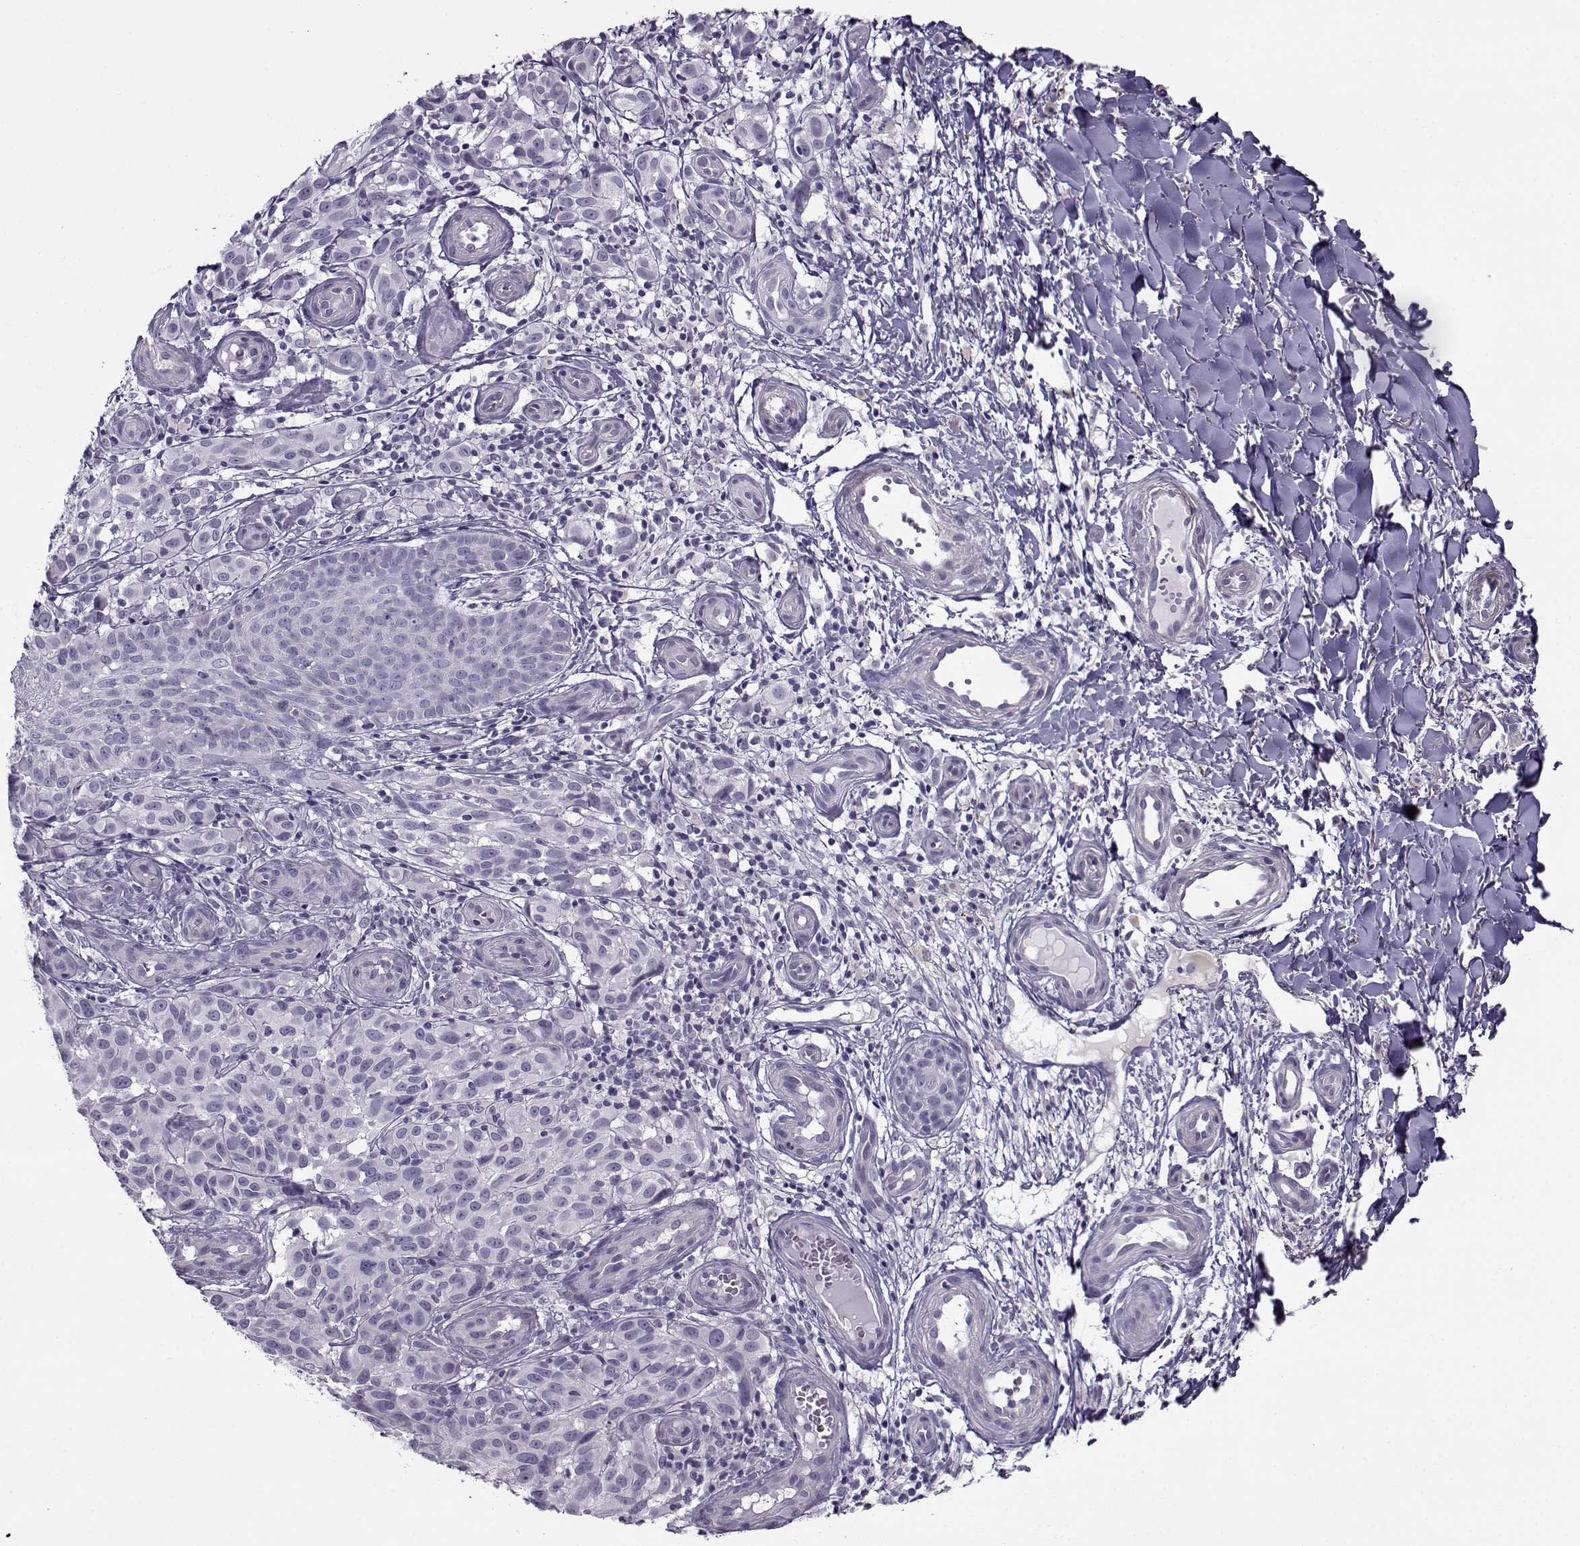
{"staining": {"intensity": "negative", "quantity": "none", "location": "none"}, "tissue": "melanoma", "cell_type": "Tumor cells", "image_type": "cancer", "snomed": [{"axis": "morphology", "description": "Malignant melanoma, NOS"}, {"axis": "topography", "description": "Skin"}], "caption": "Tumor cells are negative for brown protein staining in melanoma.", "gene": "TEX55", "patient": {"sex": "female", "age": 53}}